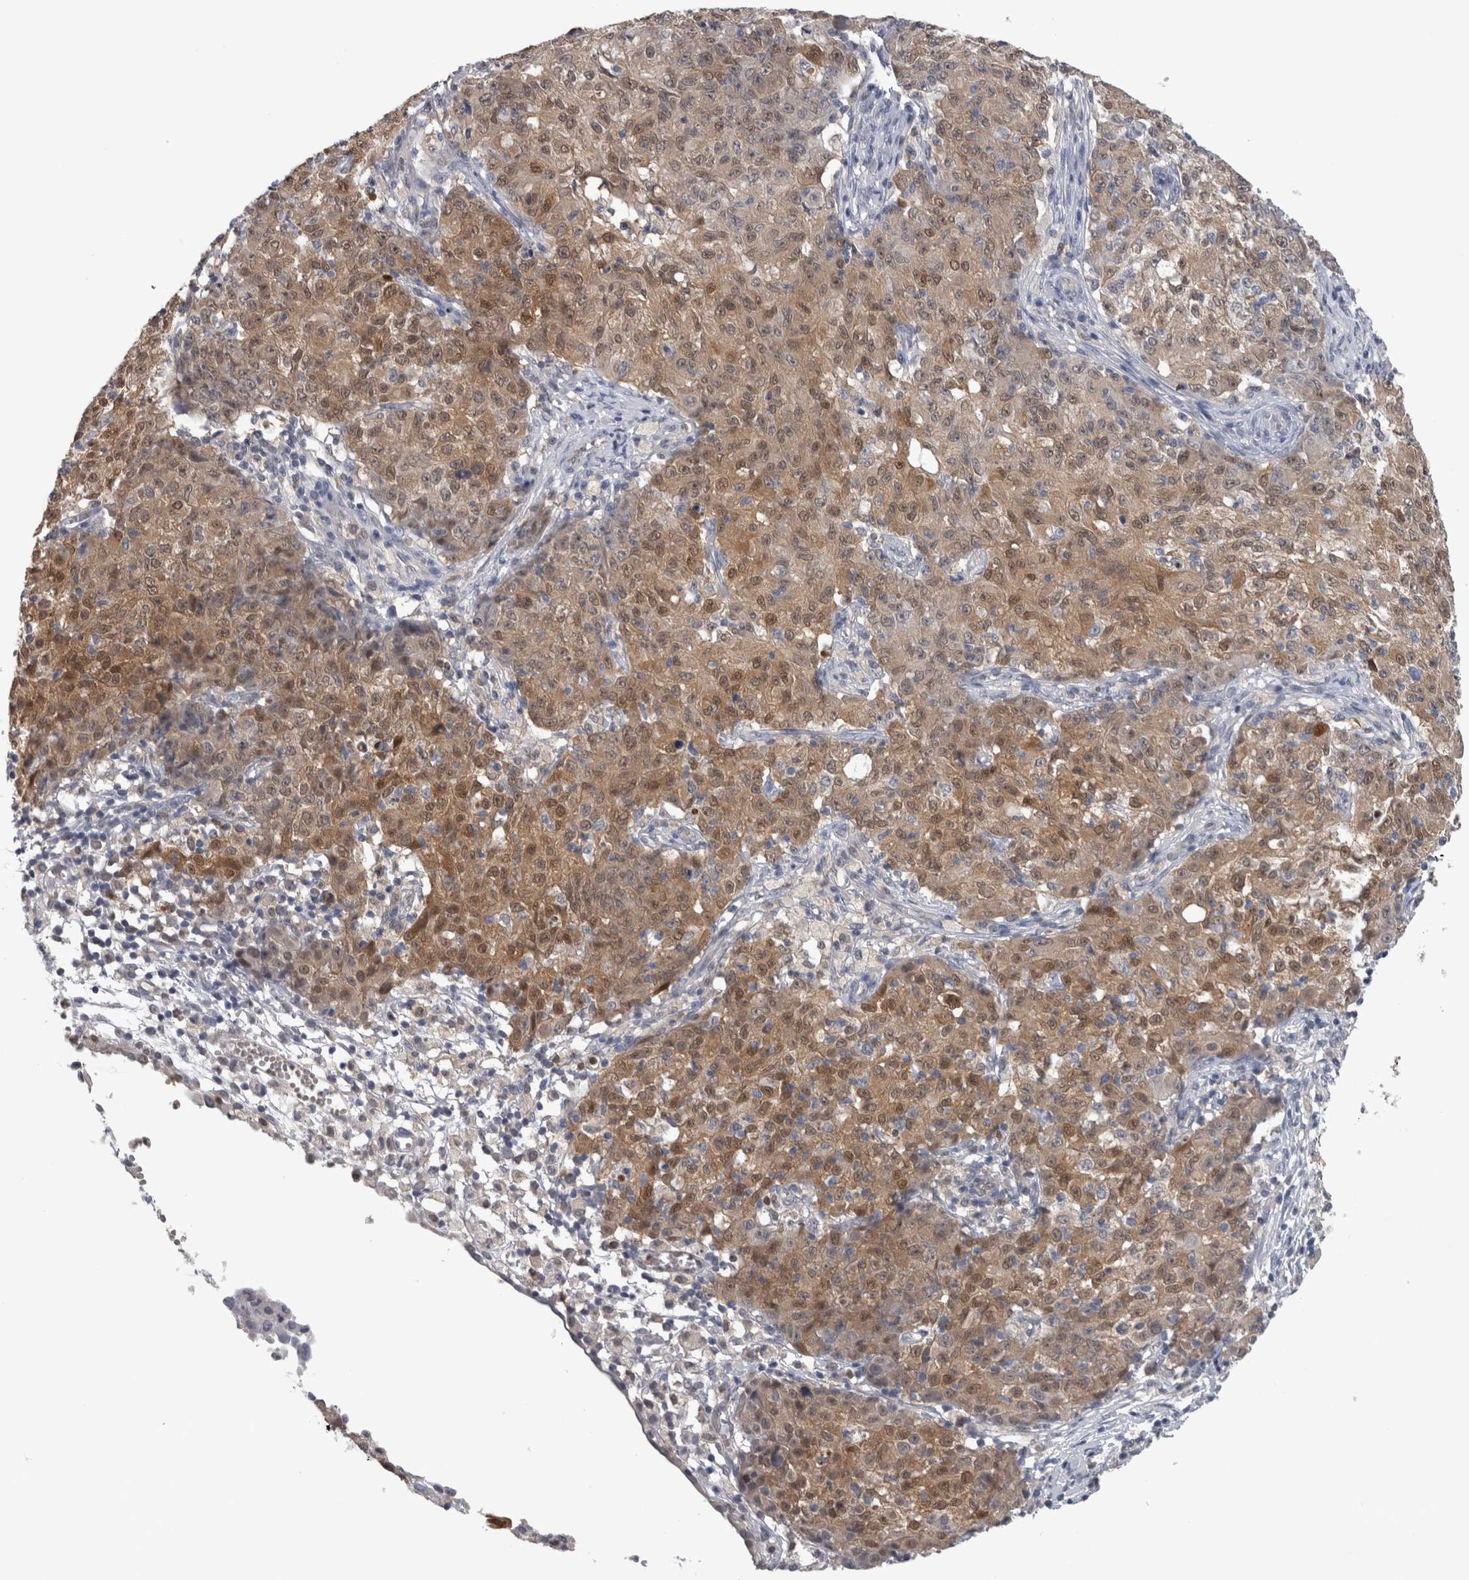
{"staining": {"intensity": "moderate", "quantity": ">75%", "location": "cytoplasmic/membranous,nuclear"}, "tissue": "ovarian cancer", "cell_type": "Tumor cells", "image_type": "cancer", "snomed": [{"axis": "morphology", "description": "Carcinoma, endometroid"}, {"axis": "topography", "description": "Ovary"}], "caption": "Moderate cytoplasmic/membranous and nuclear staining is identified in approximately >75% of tumor cells in ovarian endometroid carcinoma. Using DAB (brown) and hematoxylin (blue) stains, captured at high magnification using brightfield microscopy.", "gene": "NAPRT", "patient": {"sex": "female", "age": 42}}